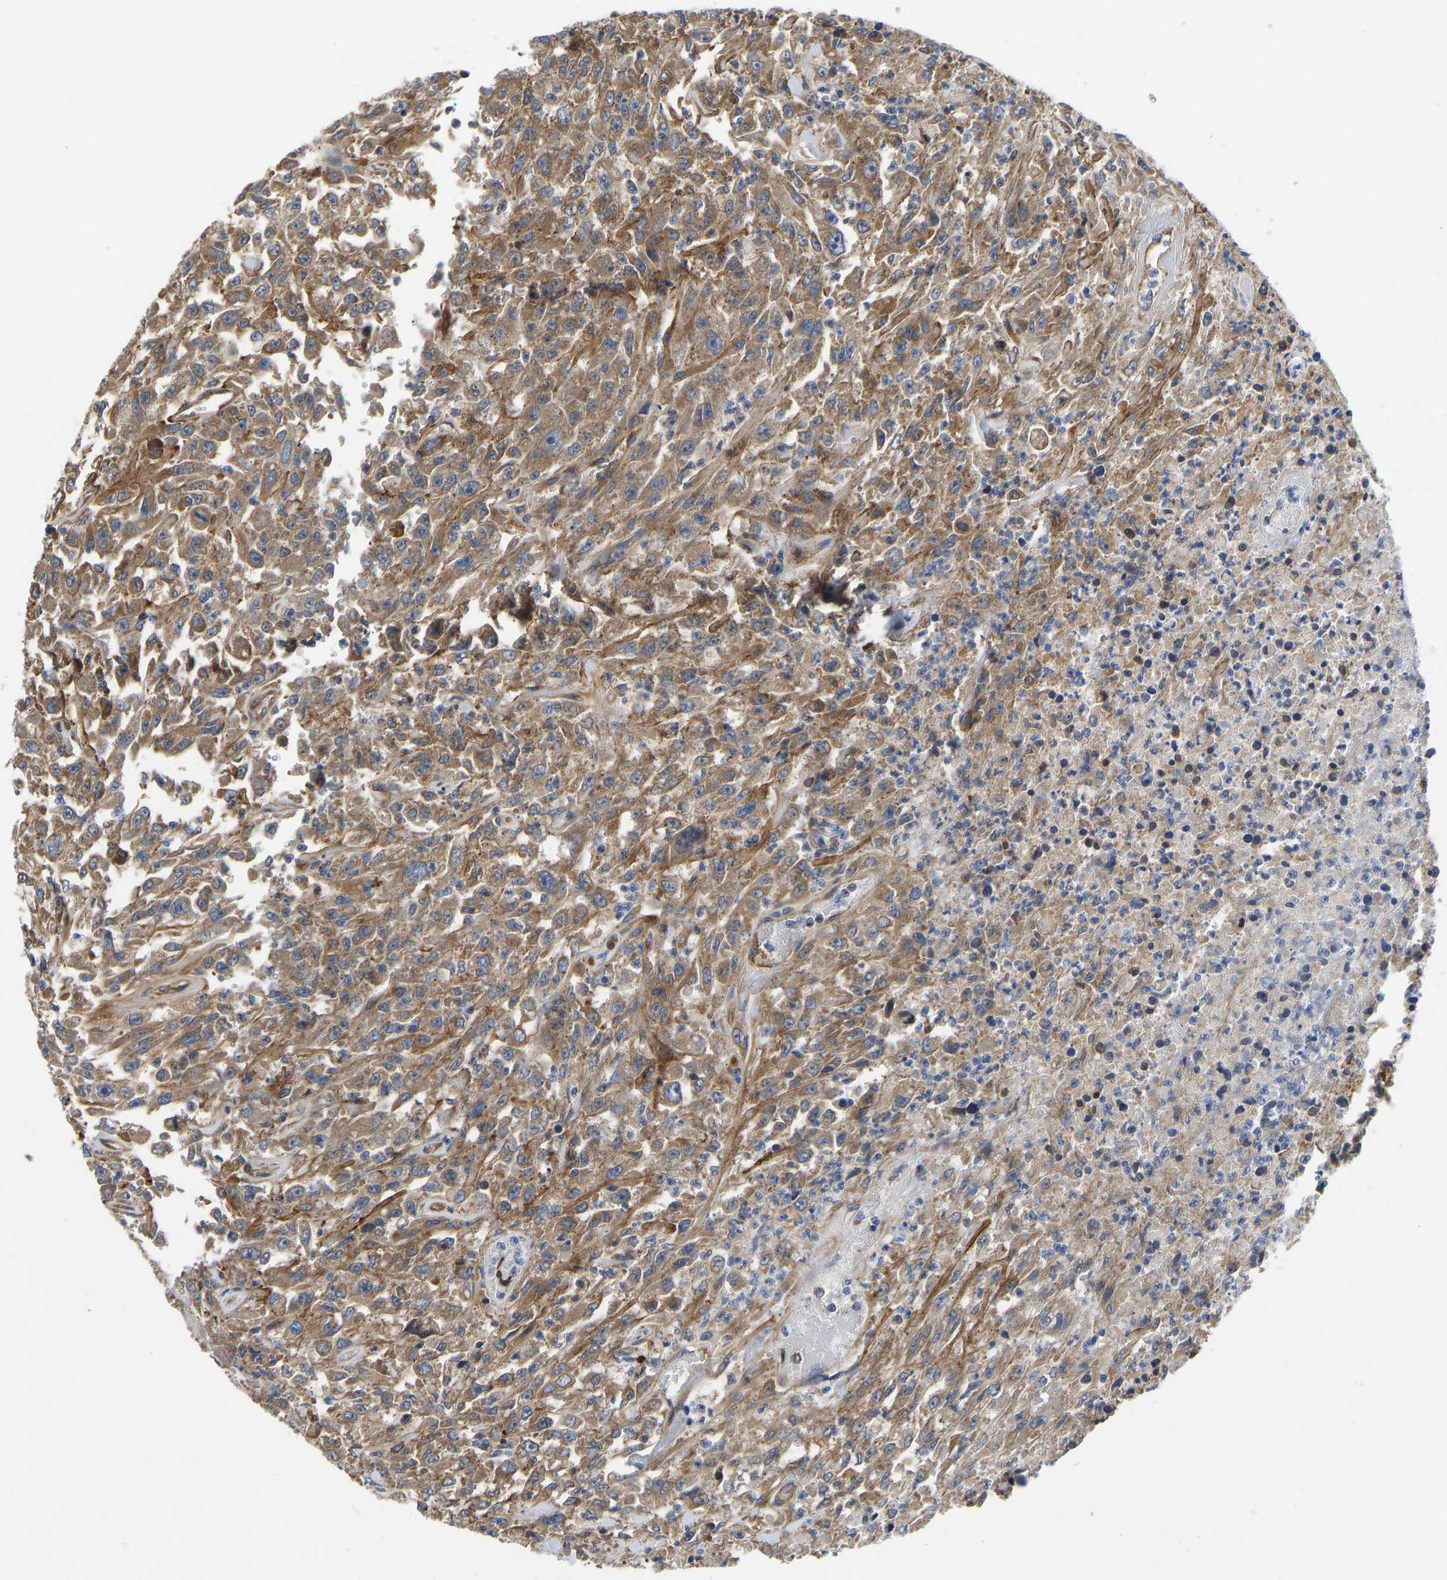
{"staining": {"intensity": "moderate", "quantity": ">75%", "location": "cytoplasmic/membranous"}, "tissue": "urothelial cancer", "cell_type": "Tumor cells", "image_type": "cancer", "snomed": [{"axis": "morphology", "description": "Urothelial carcinoma, High grade"}, {"axis": "topography", "description": "Urinary bladder"}], "caption": "High-power microscopy captured an immunohistochemistry (IHC) image of urothelial cancer, revealing moderate cytoplasmic/membranous positivity in about >75% of tumor cells.", "gene": "FLNB", "patient": {"sex": "male", "age": 46}}